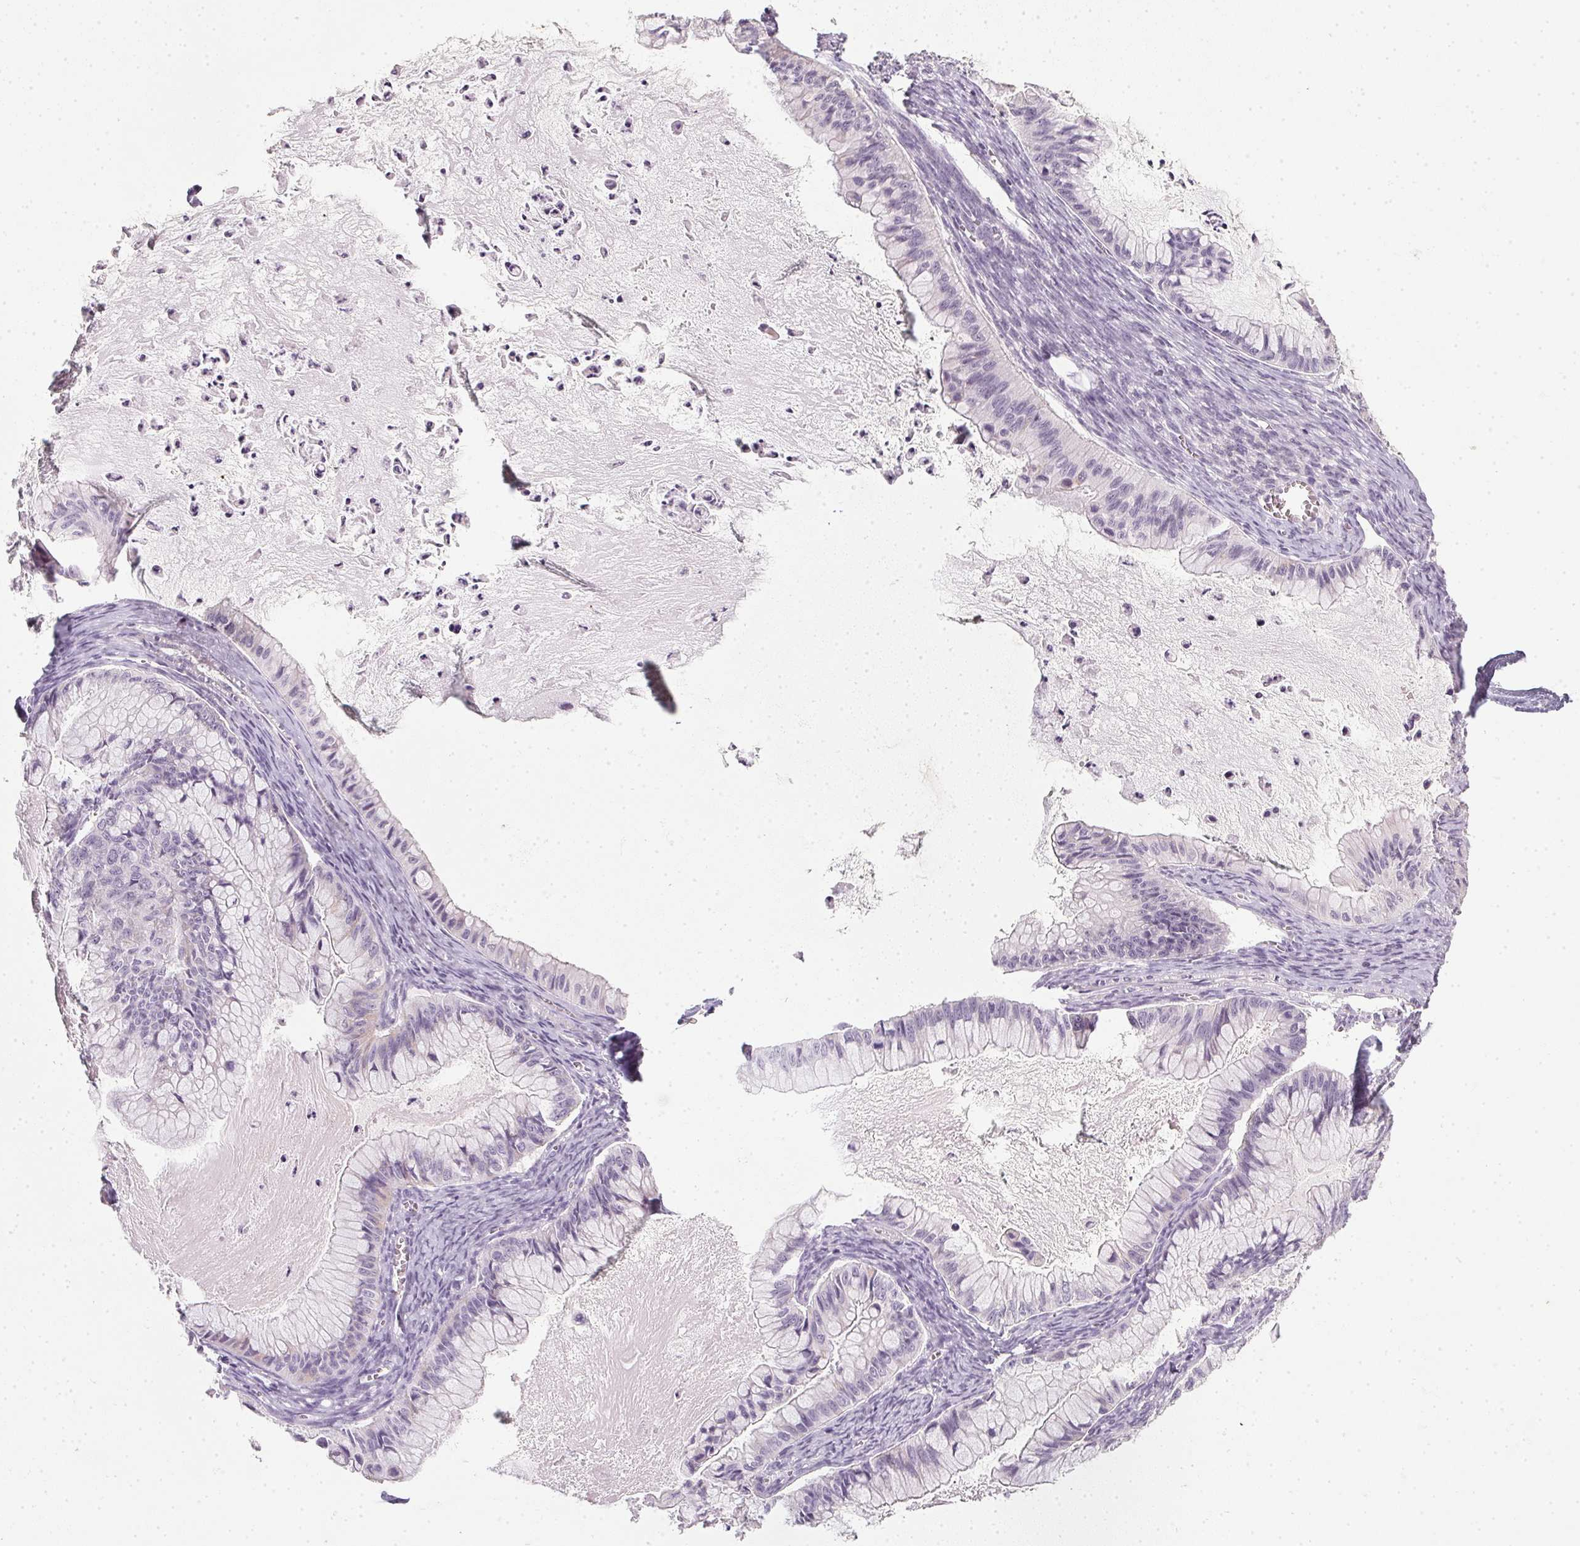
{"staining": {"intensity": "negative", "quantity": "none", "location": "none"}, "tissue": "ovarian cancer", "cell_type": "Tumor cells", "image_type": "cancer", "snomed": [{"axis": "morphology", "description": "Cystadenocarcinoma, mucinous, NOS"}, {"axis": "topography", "description": "Ovary"}], "caption": "This is an immunohistochemistry (IHC) histopathology image of human ovarian cancer. There is no expression in tumor cells.", "gene": "TMEM72", "patient": {"sex": "female", "age": 72}}